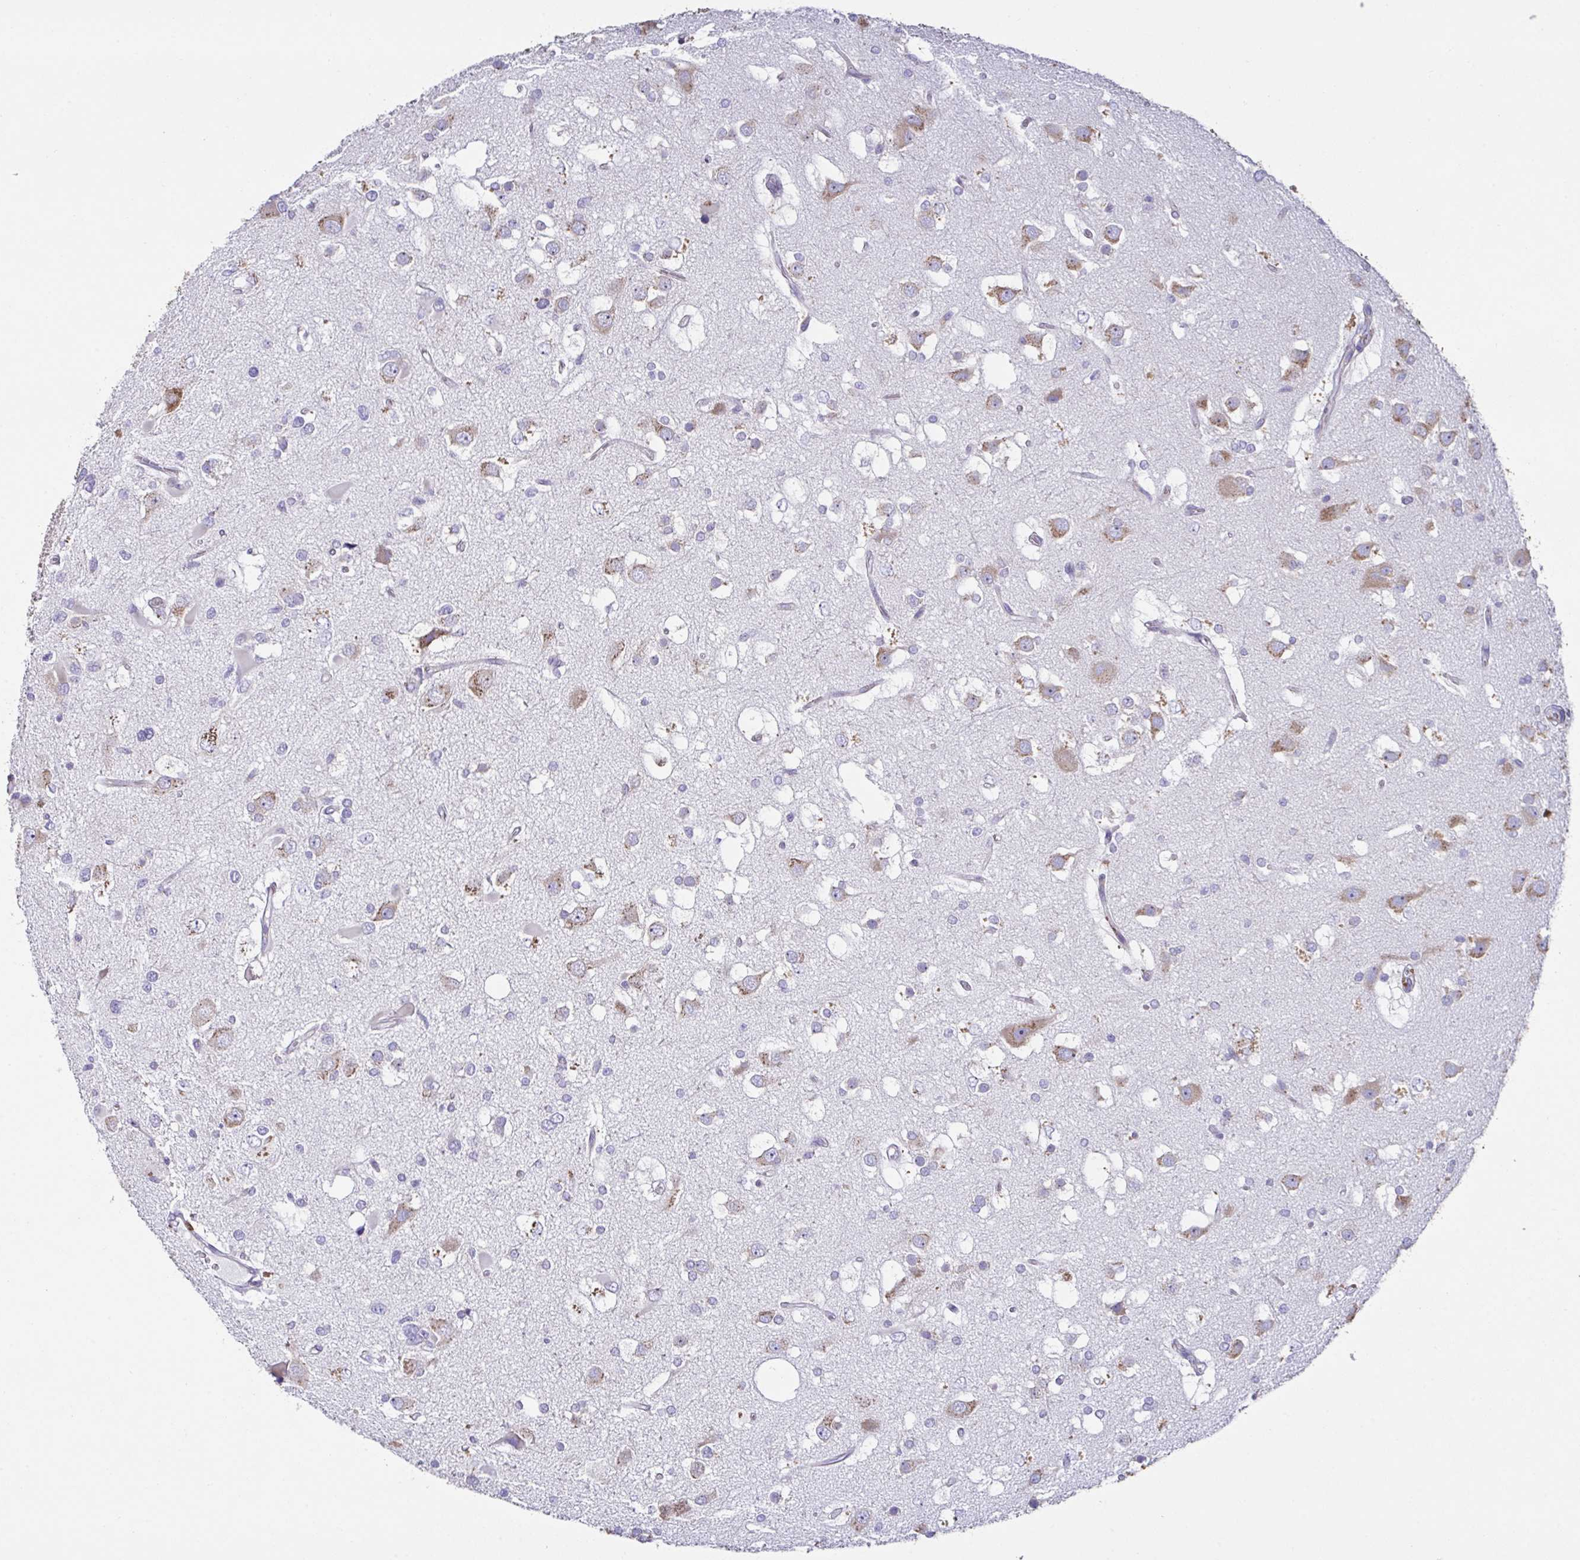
{"staining": {"intensity": "negative", "quantity": "none", "location": "none"}, "tissue": "glioma", "cell_type": "Tumor cells", "image_type": "cancer", "snomed": [{"axis": "morphology", "description": "Glioma, malignant, High grade"}, {"axis": "topography", "description": "Brain"}], "caption": "Human glioma stained for a protein using IHC shows no expression in tumor cells.", "gene": "FAU", "patient": {"sex": "male", "age": 53}}